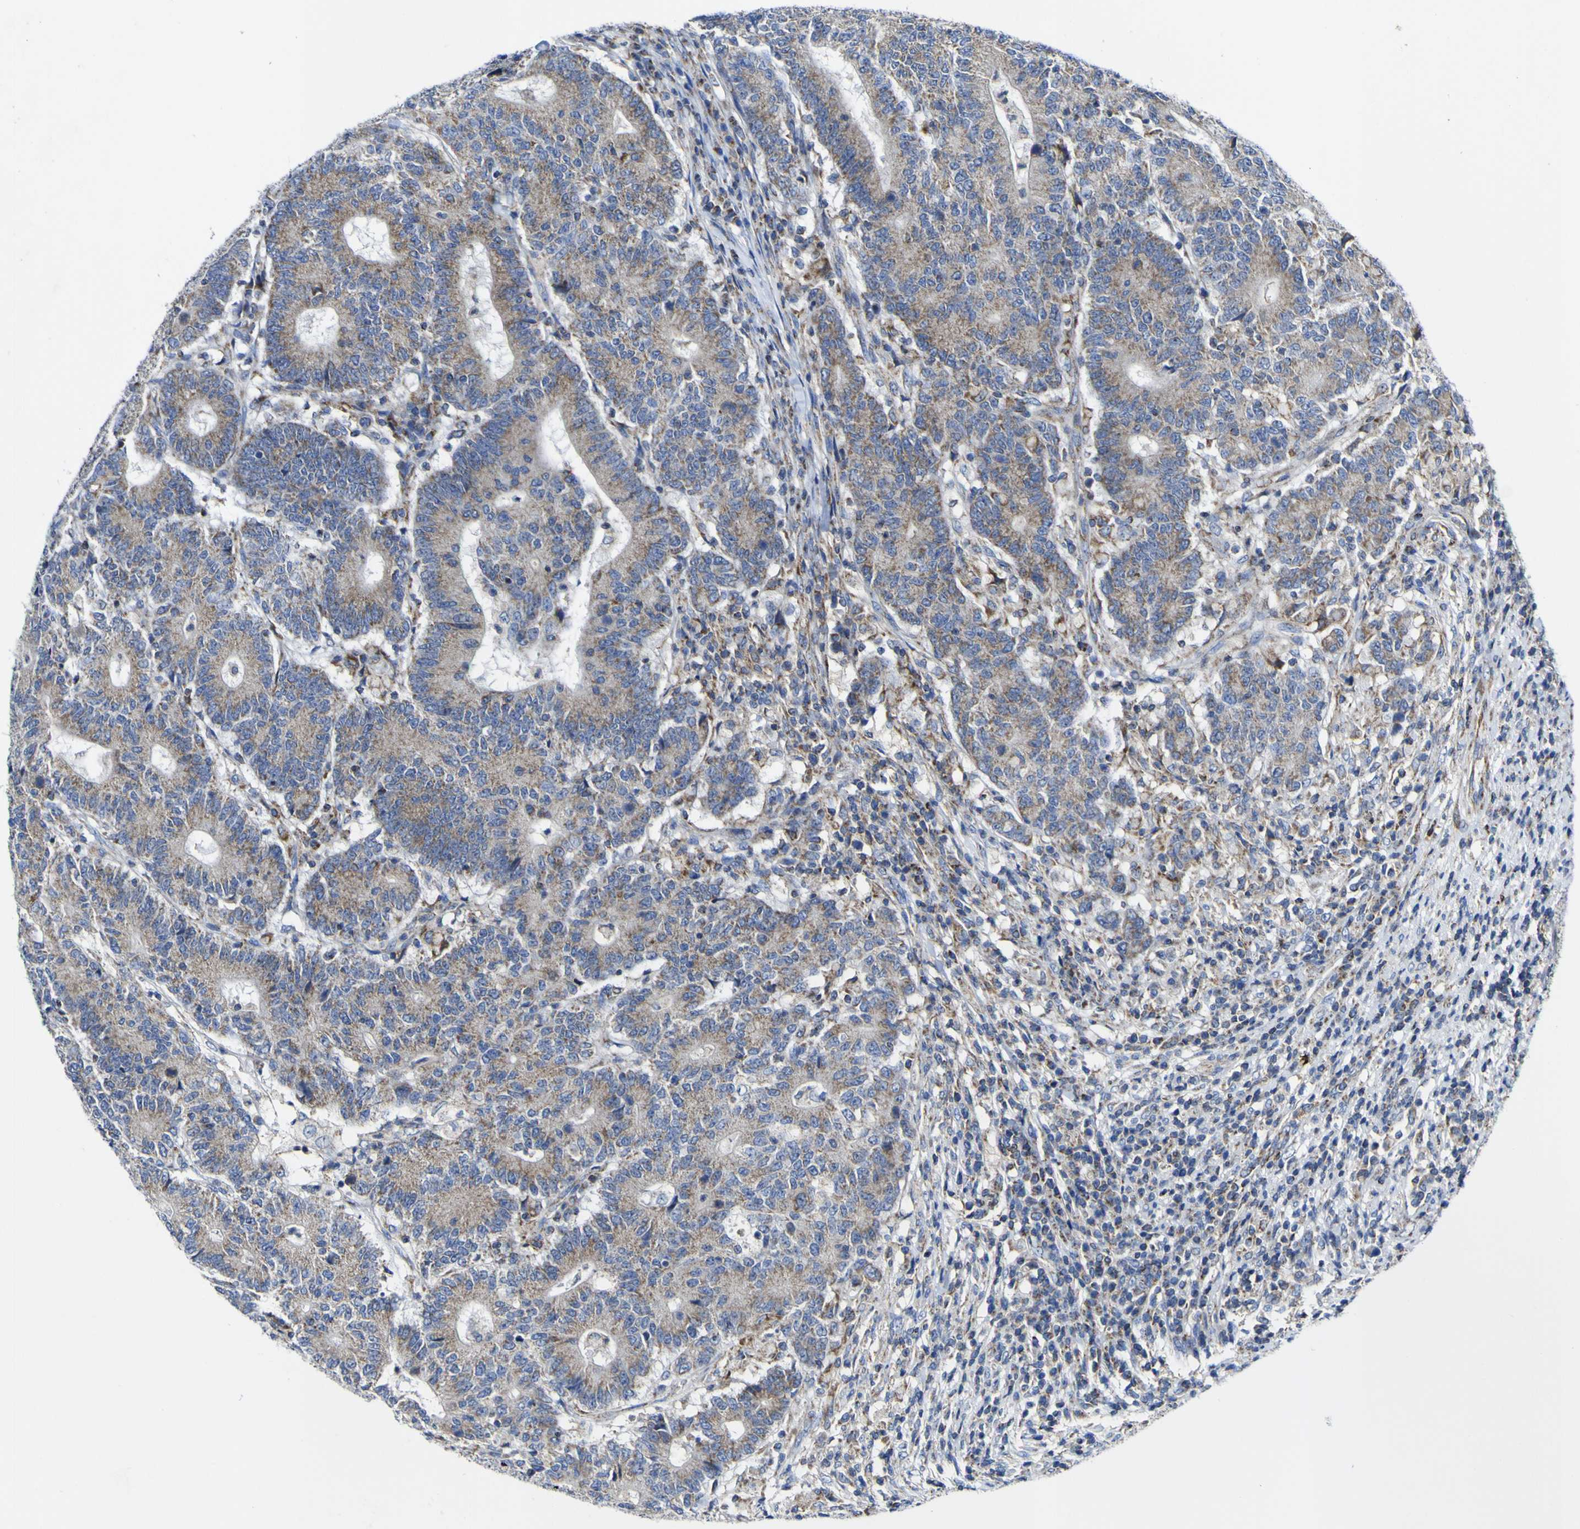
{"staining": {"intensity": "moderate", "quantity": ">75%", "location": "cytoplasmic/membranous"}, "tissue": "colorectal cancer", "cell_type": "Tumor cells", "image_type": "cancer", "snomed": [{"axis": "morphology", "description": "Normal tissue, NOS"}, {"axis": "morphology", "description": "Adenocarcinoma, NOS"}, {"axis": "topography", "description": "Colon"}], "caption": "High-power microscopy captured an immunohistochemistry histopathology image of colorectal adenocarcinoma, revealing moderate cytoplasmic/membranous staining in approximately >75% of tumor cells.", "gene": "CCDC90B", "patient": {"sex": "female", "age": 75}}